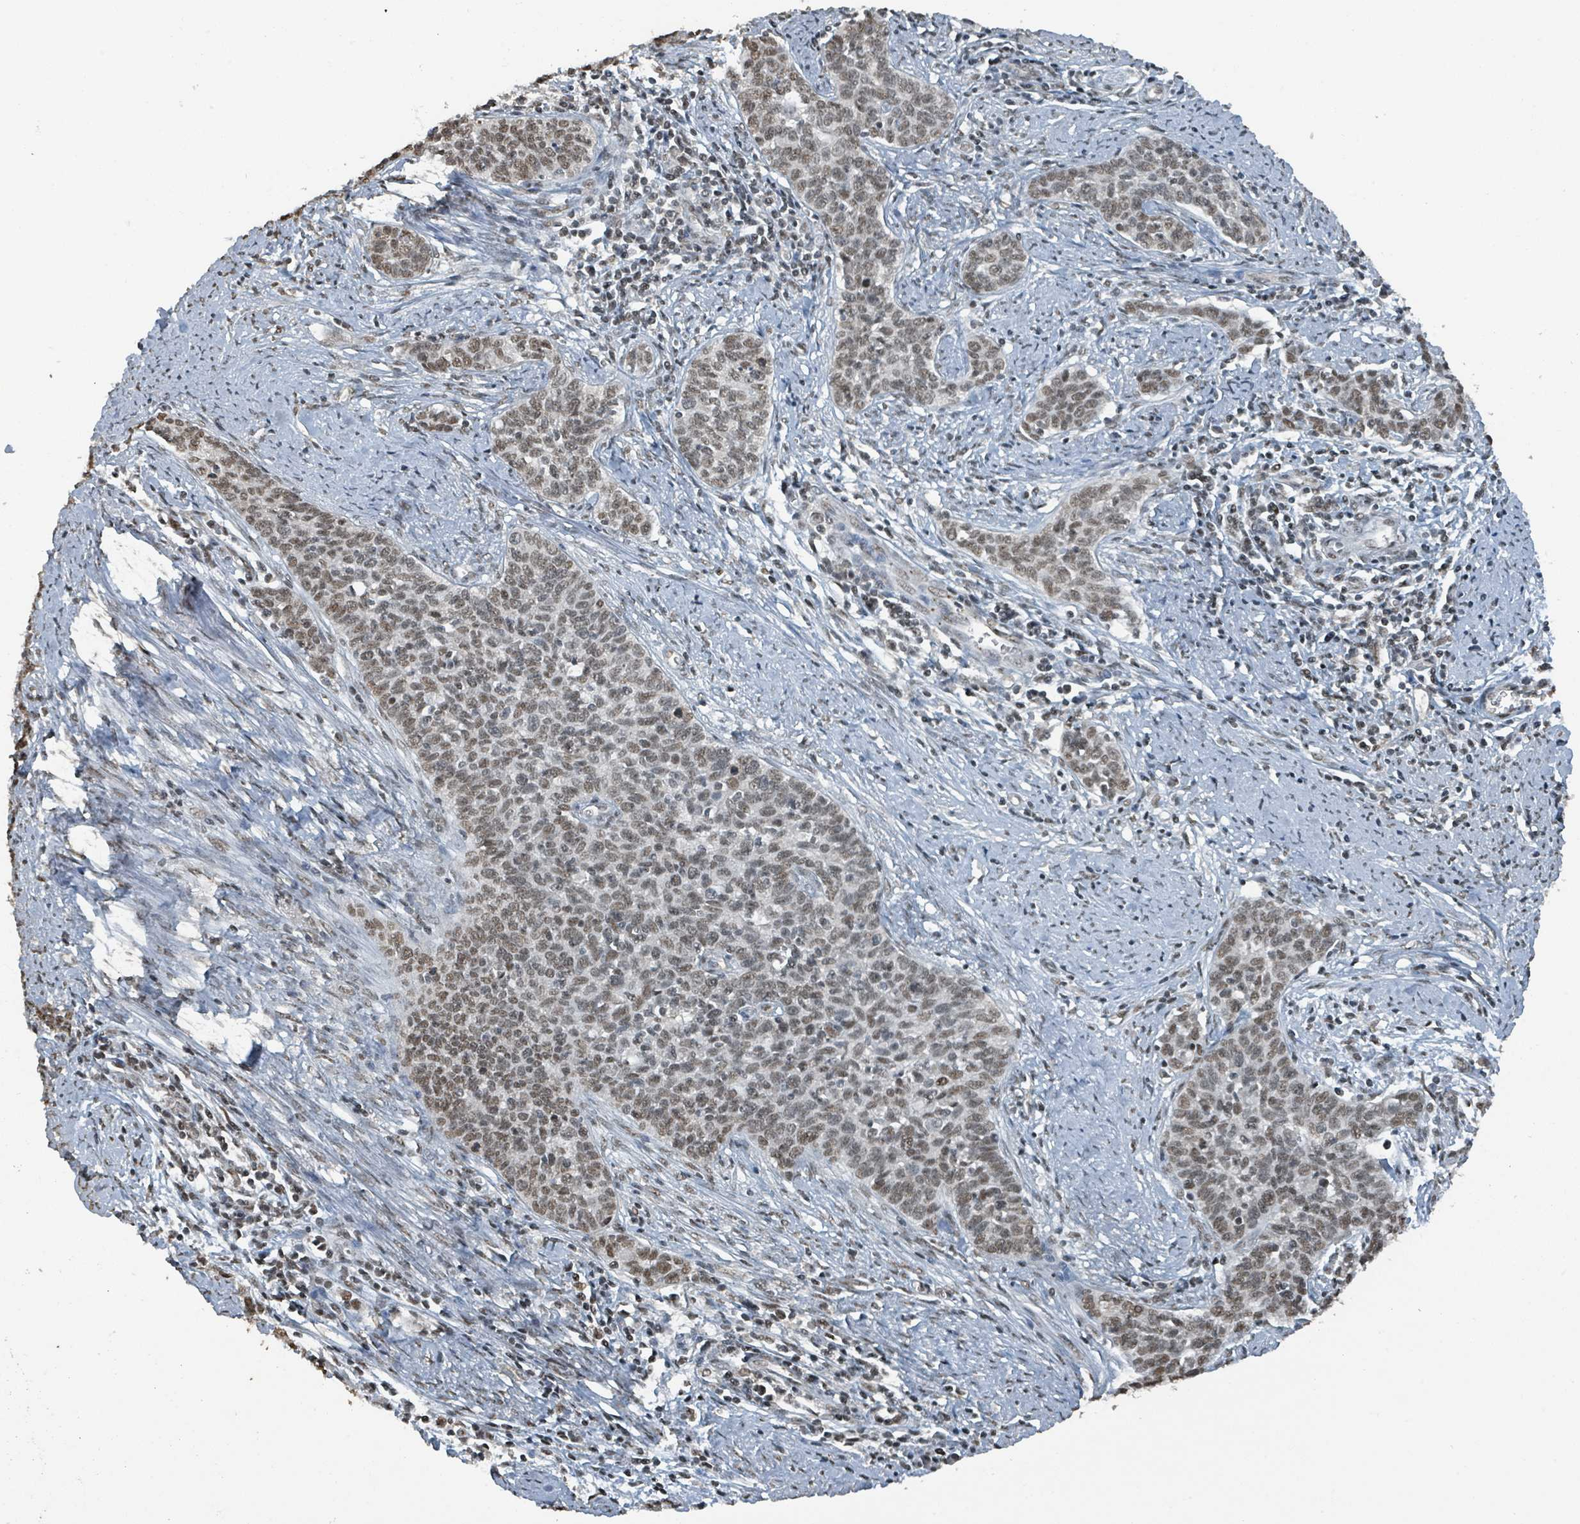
{"staining": {"intensity": "moderate", "quantity": ">75%", "location": "nuclear"}, "tissue": "cervical cancer", "cell_type": "Tumor cells", "image_type": "cancer", "snomed": [{"axis": "morphology", "description": "Squamous cell carcinoma, NOS"}, {"axis": "topography", "description": "Cervix"}], "caption": "Squamous cell carcinoma (cervical) stained with immunohistochemistry (IHC) demonstrates moderate nuclear staining in about >75% of tumor cells. The staining was performed using DAB, with brown indicating positive protein expression. Nuclei are stained blue with hematoxylin.", "gene": "PHIP", "patient": {"sex": "female", "age": 39}}